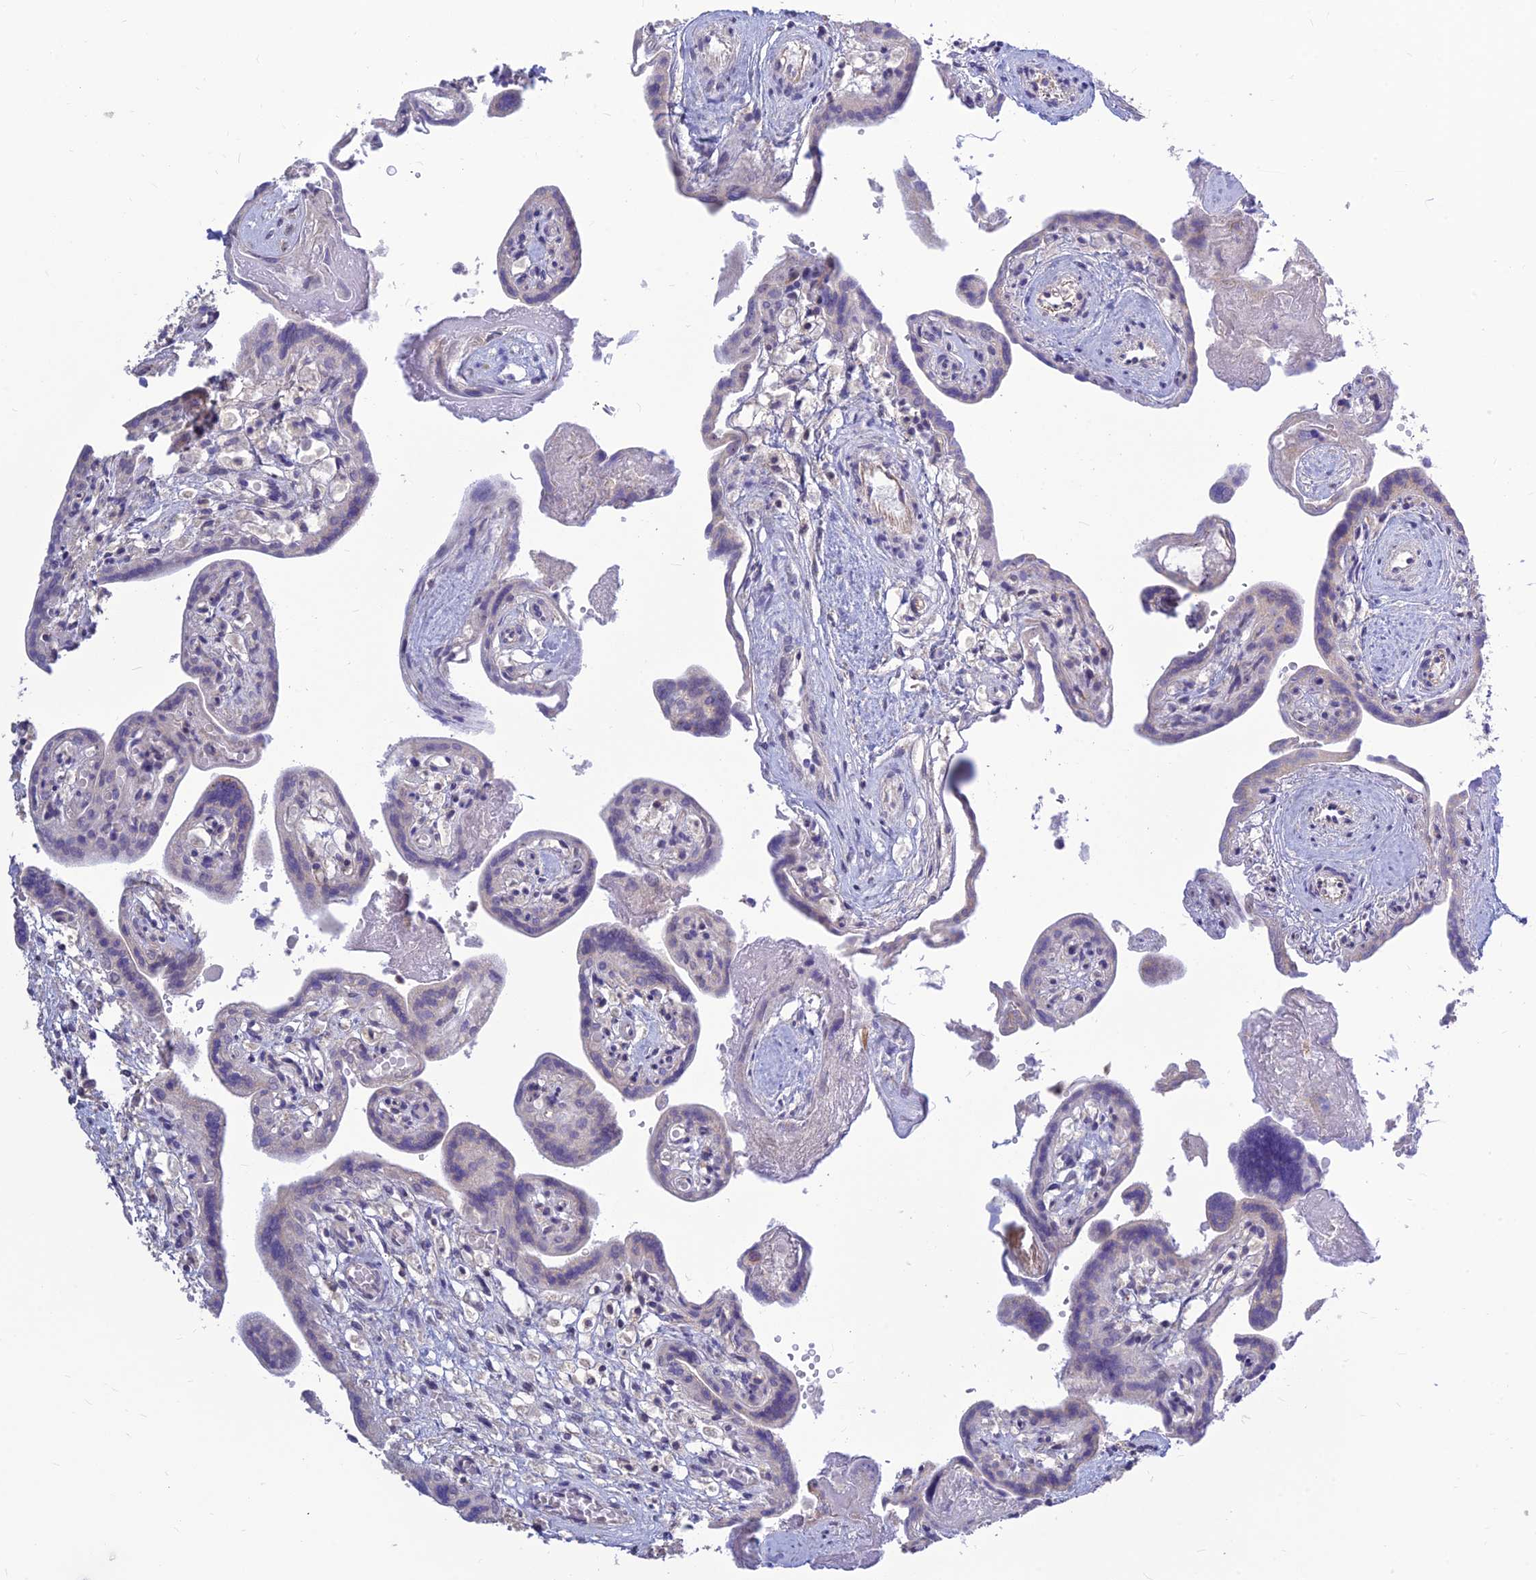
{"staining": {"intensity": "moderate", "quantity": "<25%", "location": "cytoplasmic/membranous"}, "tissue": "placenta", "cell_type": "Decidual cells", "image_type": "normal", "snomed": [{"axis": "morphology", "description": "Normal tissue, NOS"}, {"axis": "topography", "description": "Placenta"}], "caption": "Placenta stained with IHC shows moderate cytoplasmic/membranous staining in about <25% of decidual cells.", "gene": "POLR1G", "patient": {"sex": "female", "age": 37}}